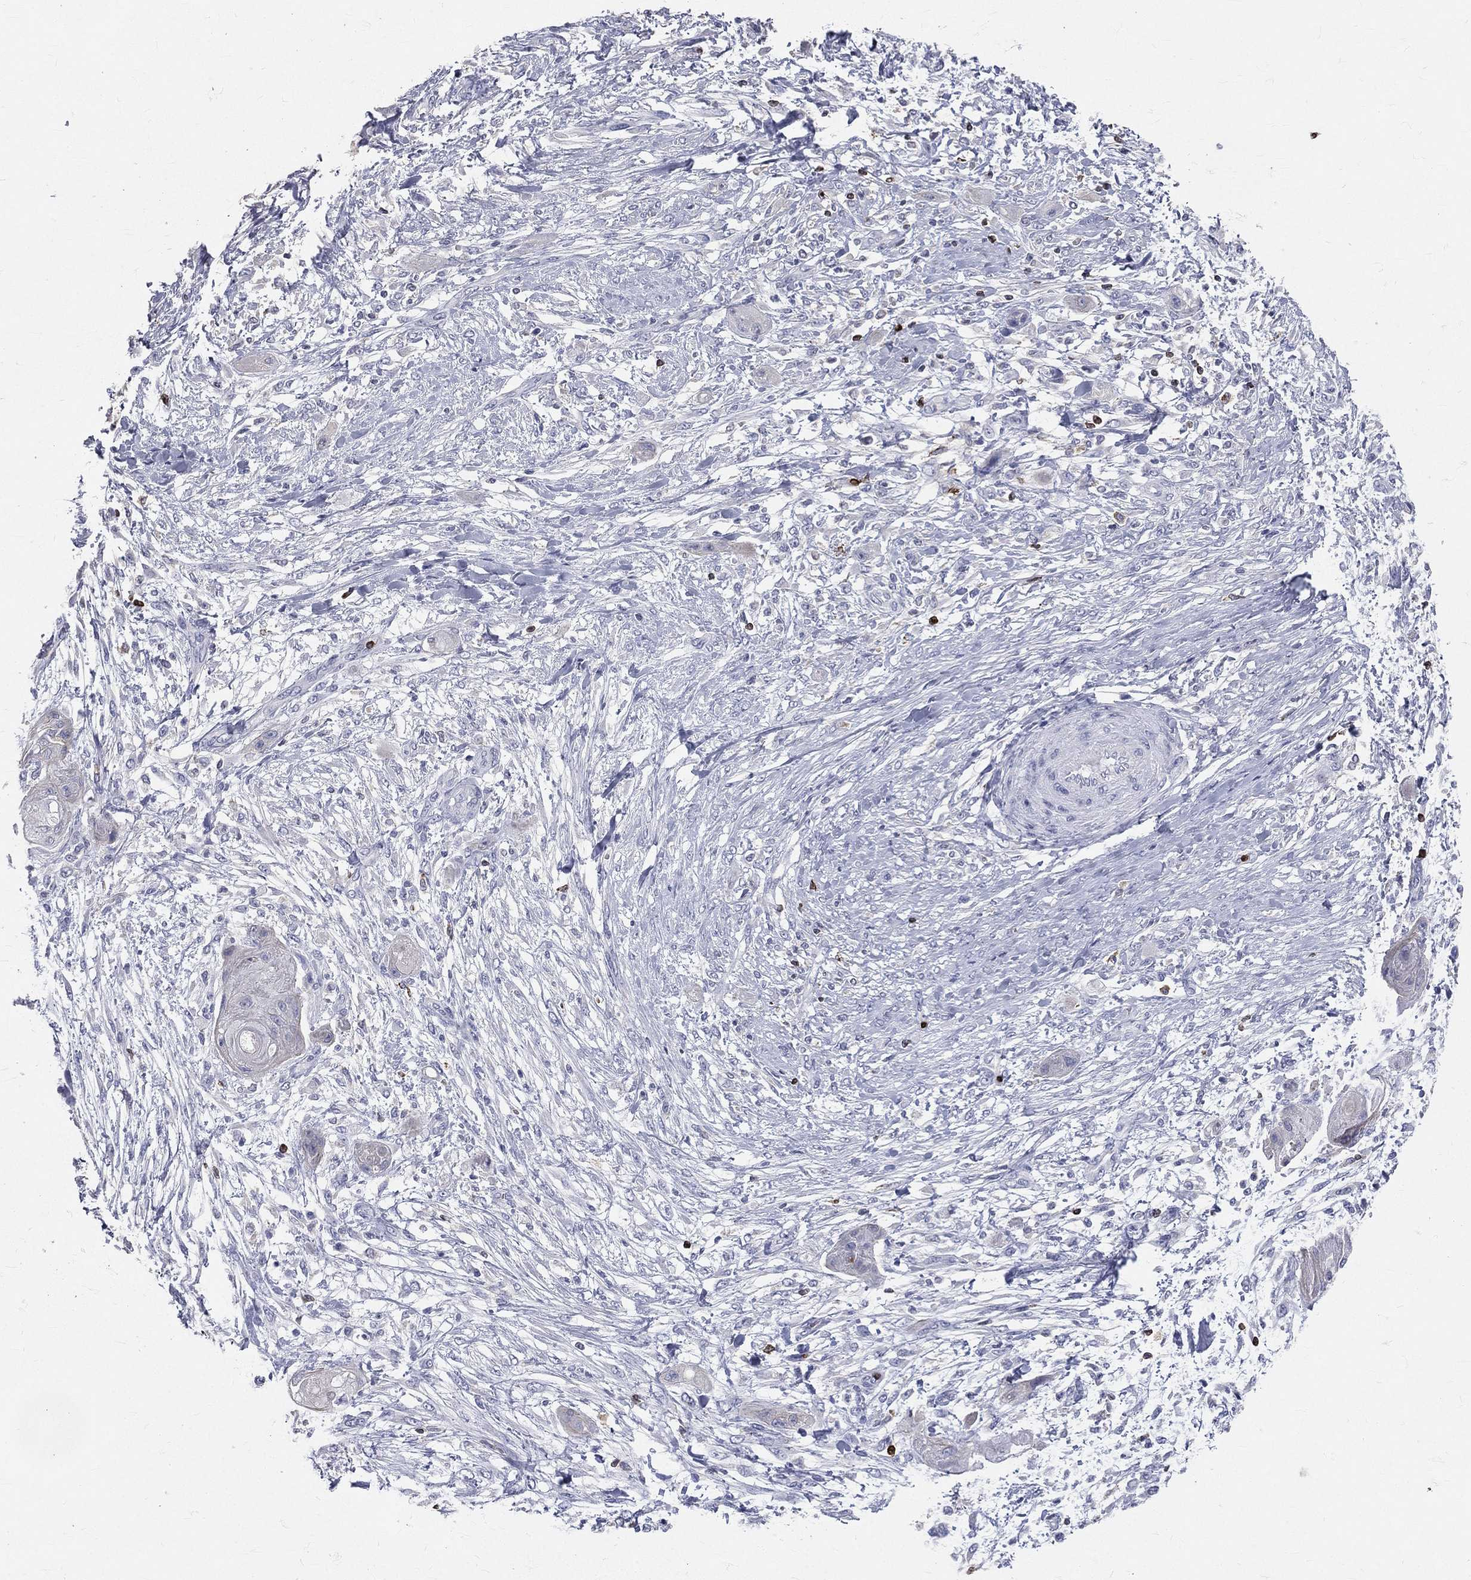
{"staining": {"intensity": "negative", "quantity": "none", "location": "none"}, "tissue": "skin cancer", "cell_type": "Tumor cells", "image_type": "cancer", "snomed": [{"axis": "morphology", "description": "Squamous cell carcinoma, NOS"}, {"axis": "topography", "description": "Skin"}], "caption": "Tumor cells show no significant protein expression in skin cancer (squamous cell carcinoma).", "gene": "CTSW", "patient": {"sex": "male", "age": 62}}